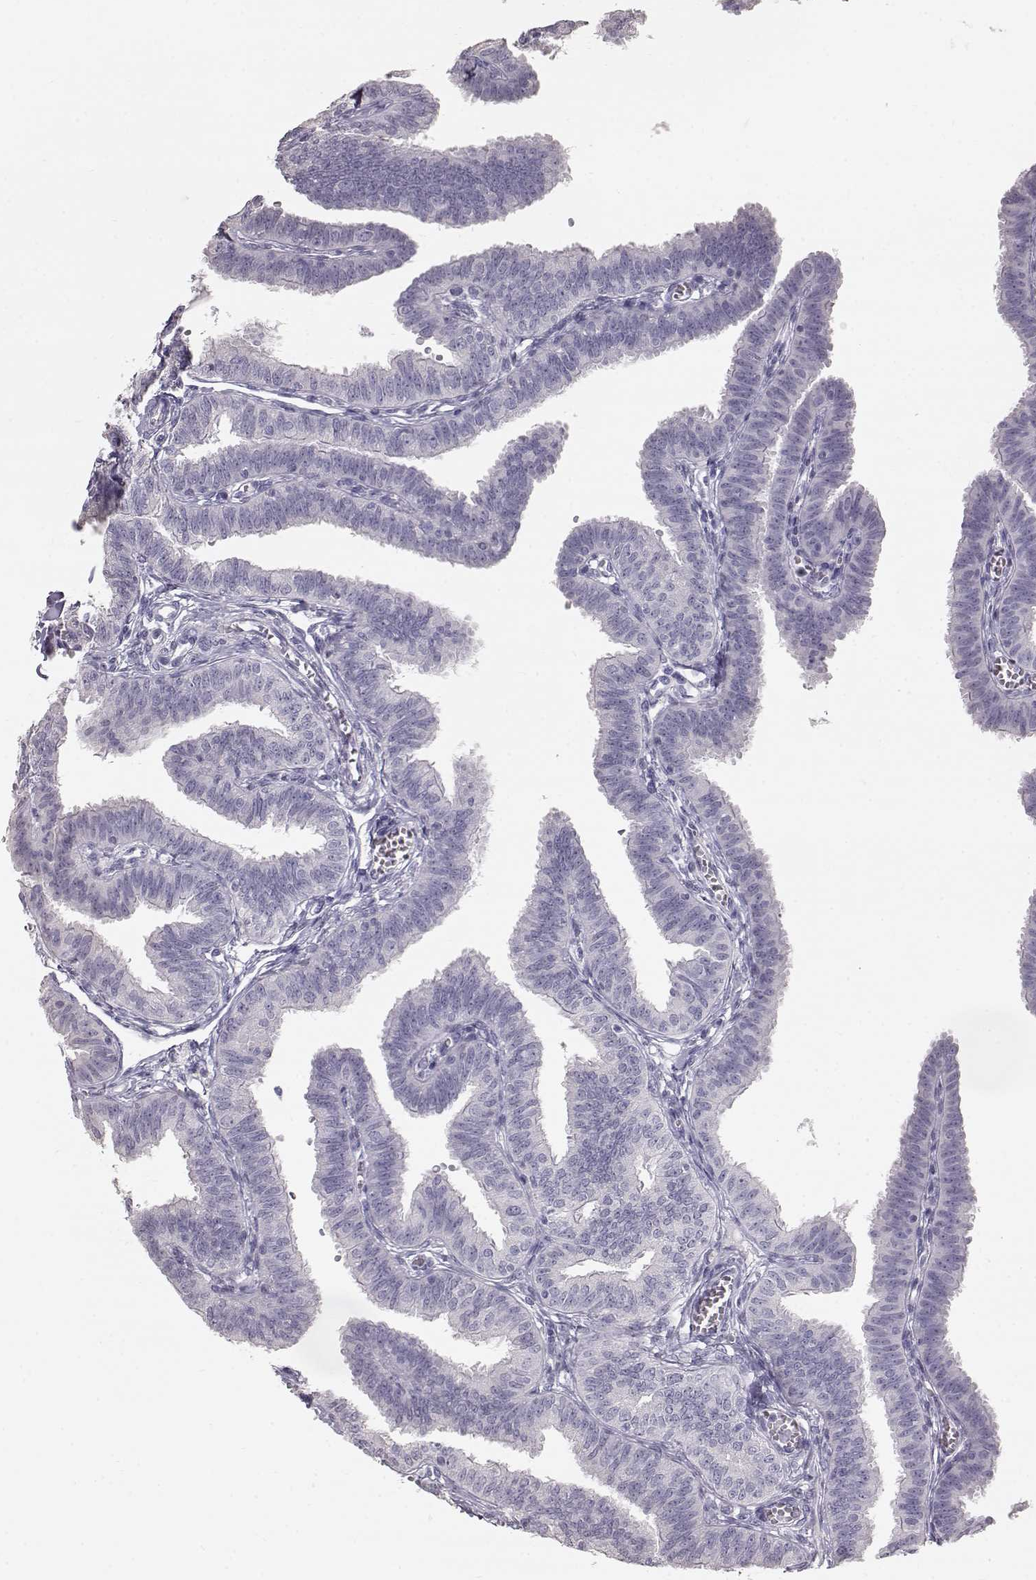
{"staining": {"intensity": "negative", "quantity": "none", "location": "none"}, "tissue": "fallopian tube", "cell_type": "Glandular cells", "image_type": "normal", "snomed": [{"axis": "morphology", "description": "Normal tissue, NOS"}, {"axis": "topography", "description": "Fallopian tube"}], "caption": "DAB immunohistochemical staining of benign fallopian tube exhibits no significant expression in glandular cells.", "gene": "KRT31", "patient": {"sex": "female", "age": 25}}